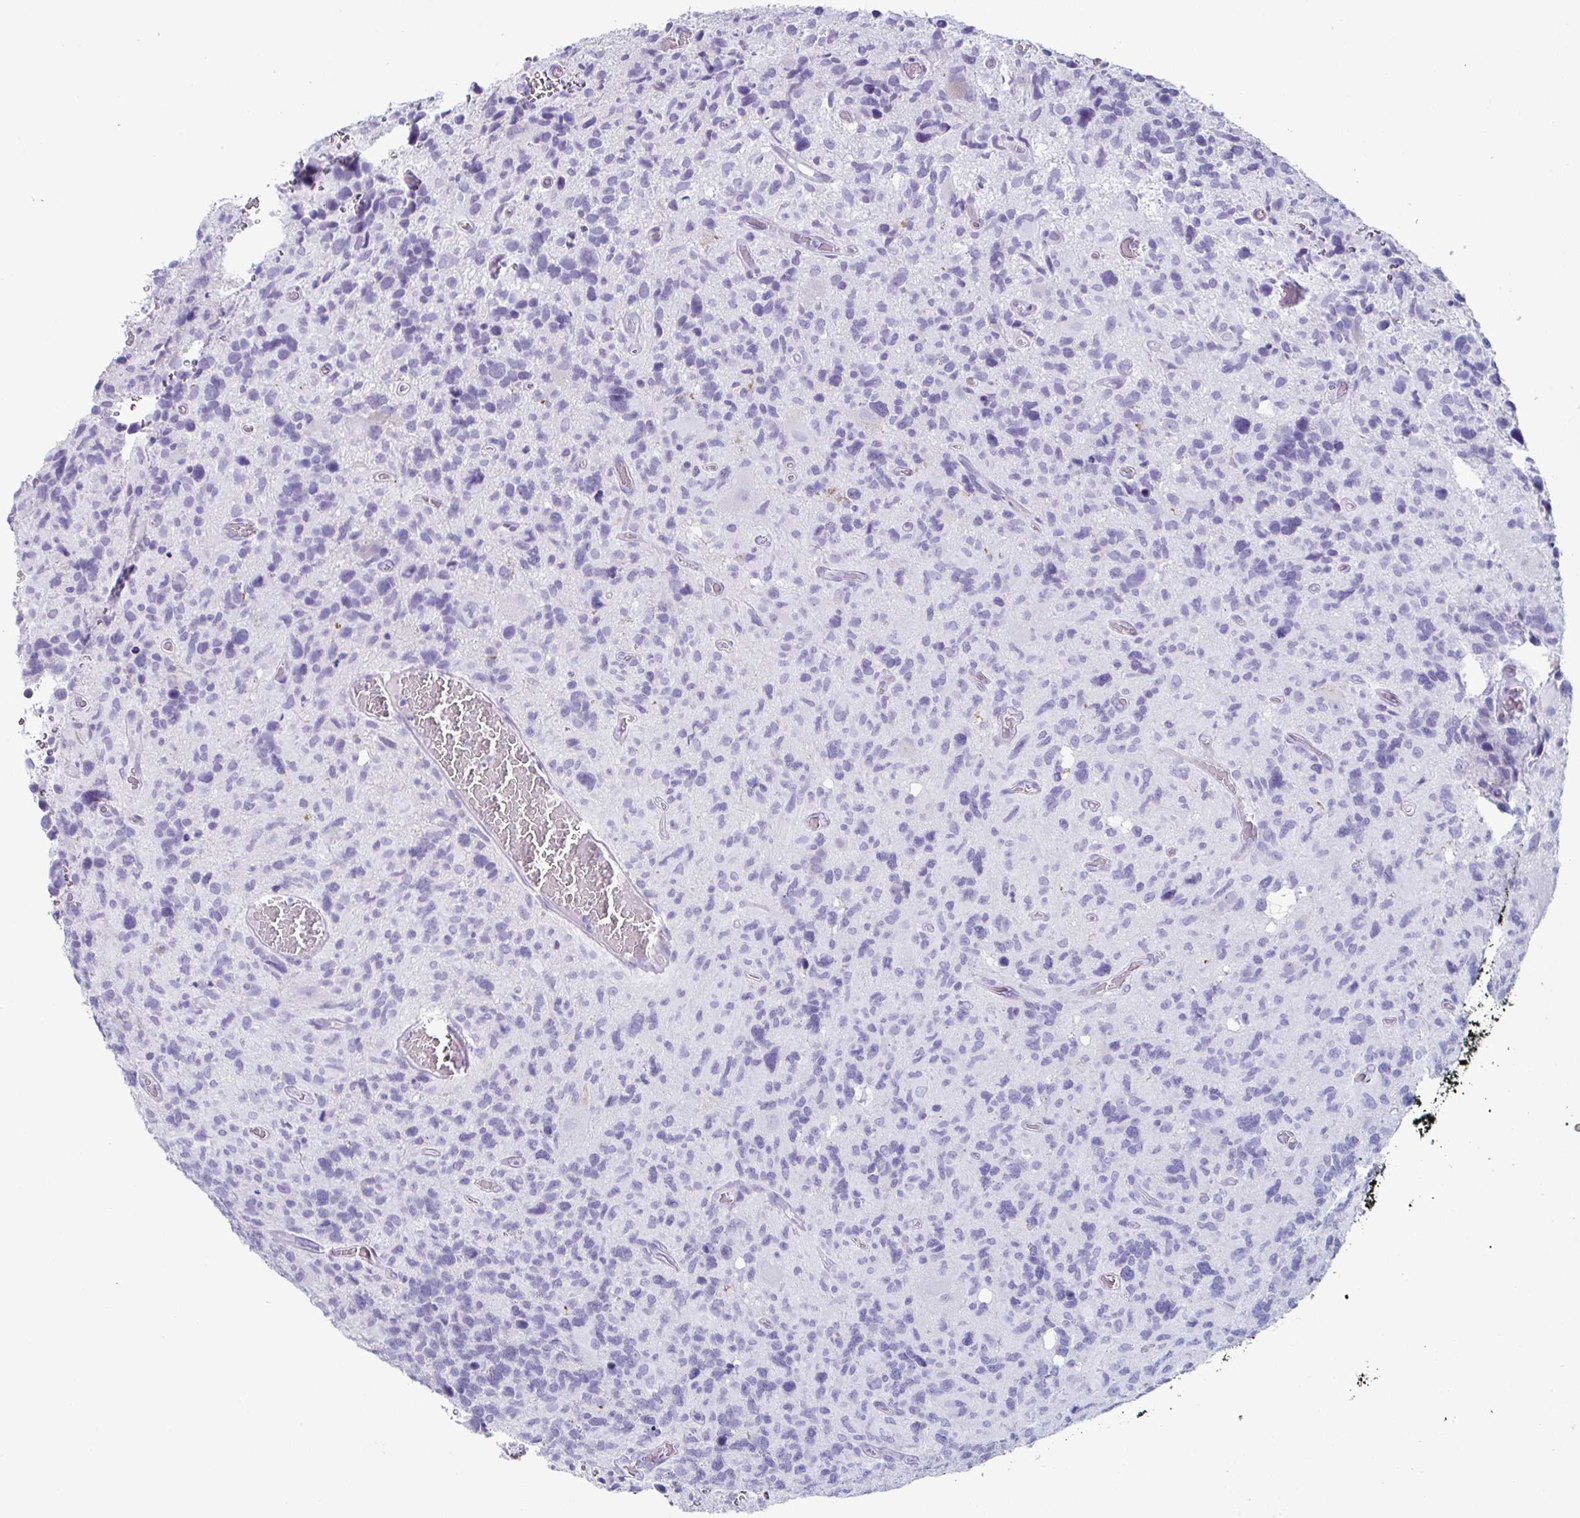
{"staining": {"intensity": "negative", "quantity": "none", "location": "none"}, "tissue": "glioma", "cell_type": "Tumor cells", "image_type": "cancer", "snomed": [{"axis": "morphology", "description": "Glioma, malignant, High grade"}, {"axis": "topography", "description": "Brain"}], "caption": "Immunohistochemistry micrograph of human malignant glioma (high-grade) stained for a protein (brown), which exhibits no positivity in tumor cells.", "gene": "CREG2", "patient": {"sex": "male", "age": 49}}